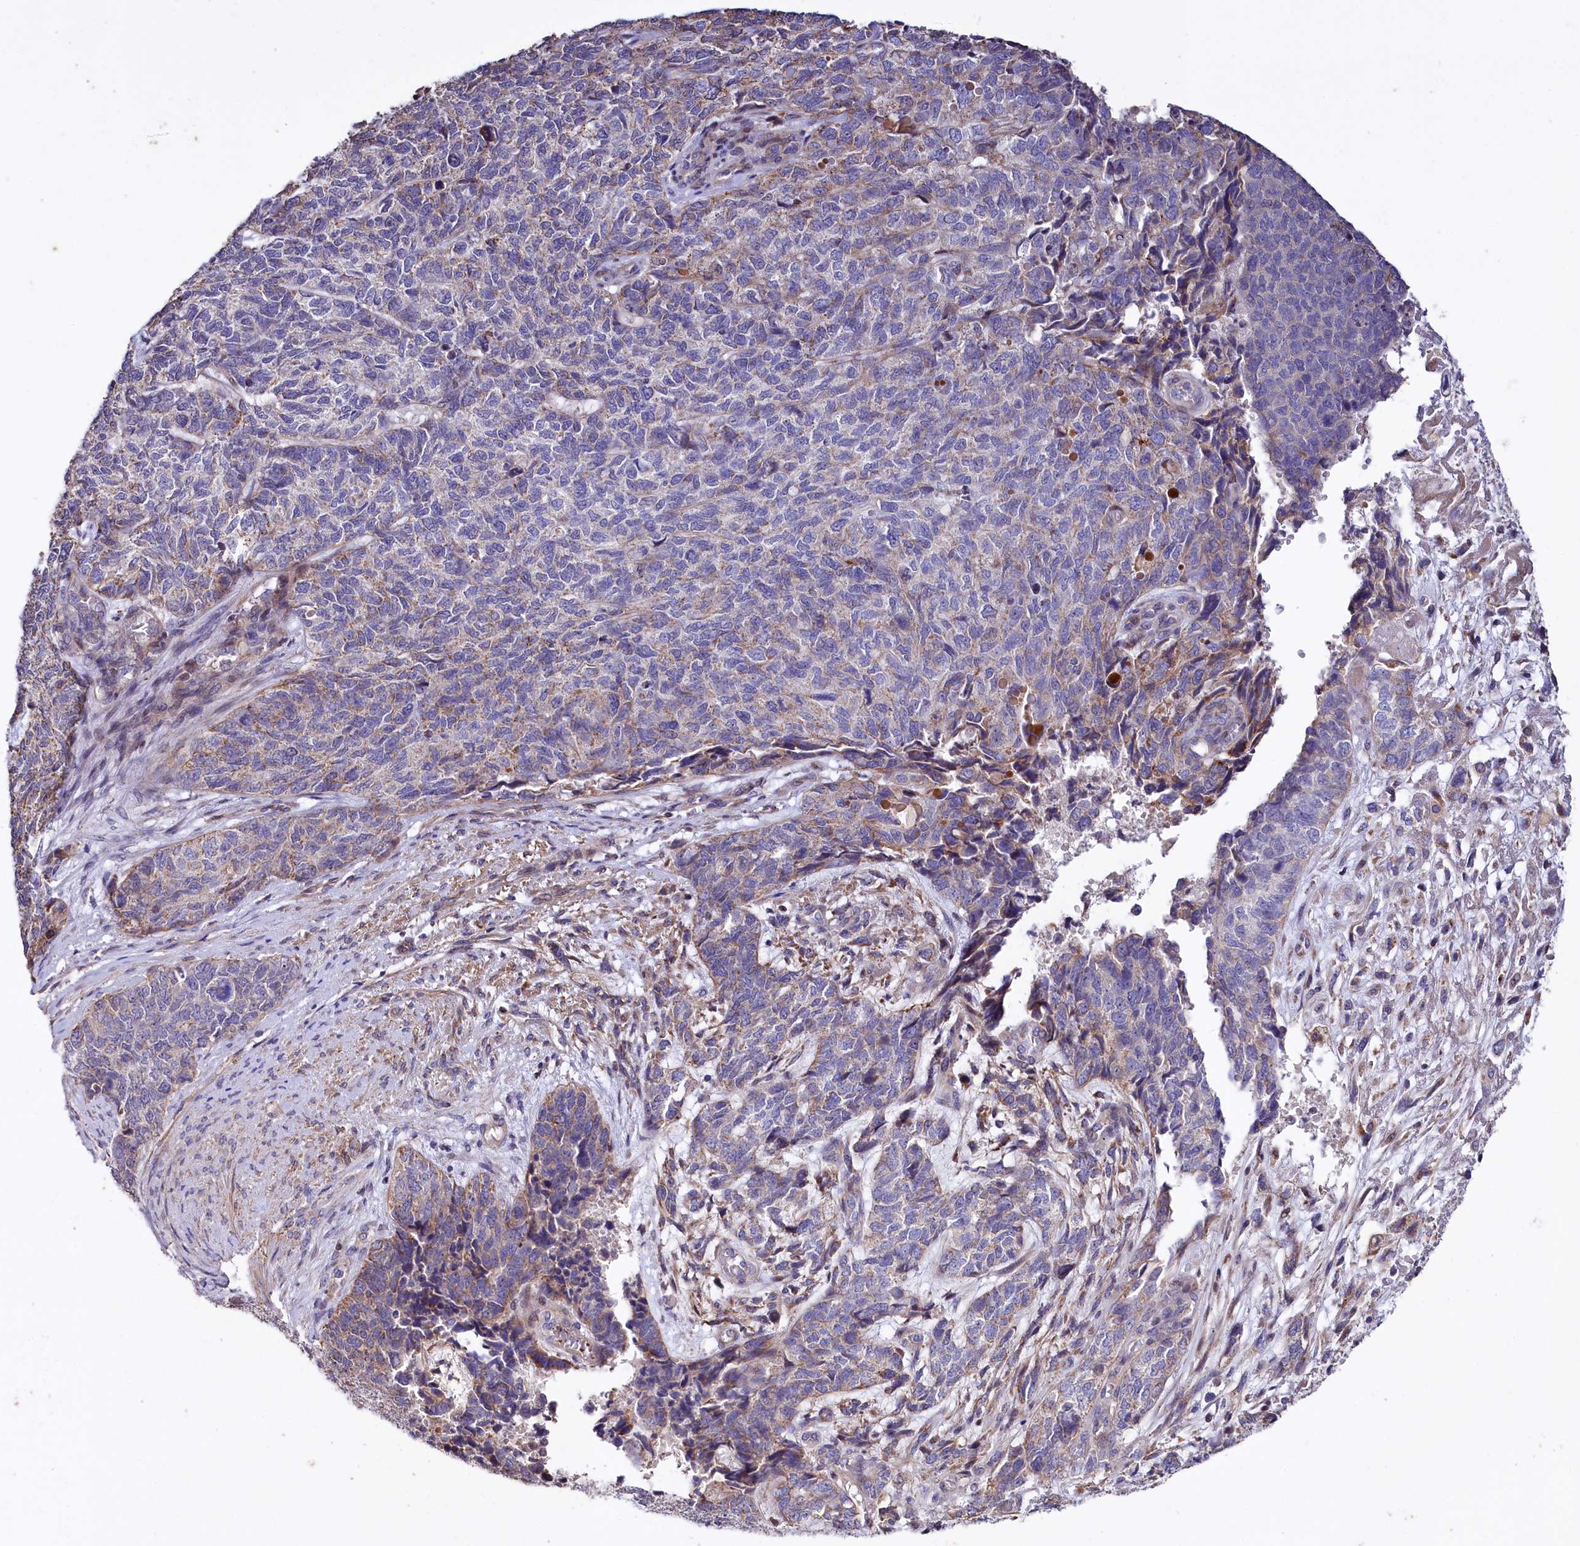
{"staining": {"intensity": "weak", "quantity": "25%-75%", "location": "cytoplasmic/membranous"}, "tissue": "cervical cancer", "cell_type": "Tumor cells", "image_type": "cancer", "snomed": [{"axis": "morphology", "description": "Squamous cell carcinoma, NOS"}, {"axis": "topography", "description": "Cervix"}], "caption": "Immunohistochemistry (IHC) staining of squamous cell carcinoma (cervical), which demonstrates low levels of weak cytoplasmic/membranous positivity in about 25%-75% of tumor cells indicating weak cytoplasmic/membranous protein expression. The staining was performed using DAB (3,3'-diaminobenzidine) (brown) for protein detection and nuclei were counterstained in hematoxylin (blue).", "gene": "RPUSD3", "patient": {"sex": "female", "age": 63}}